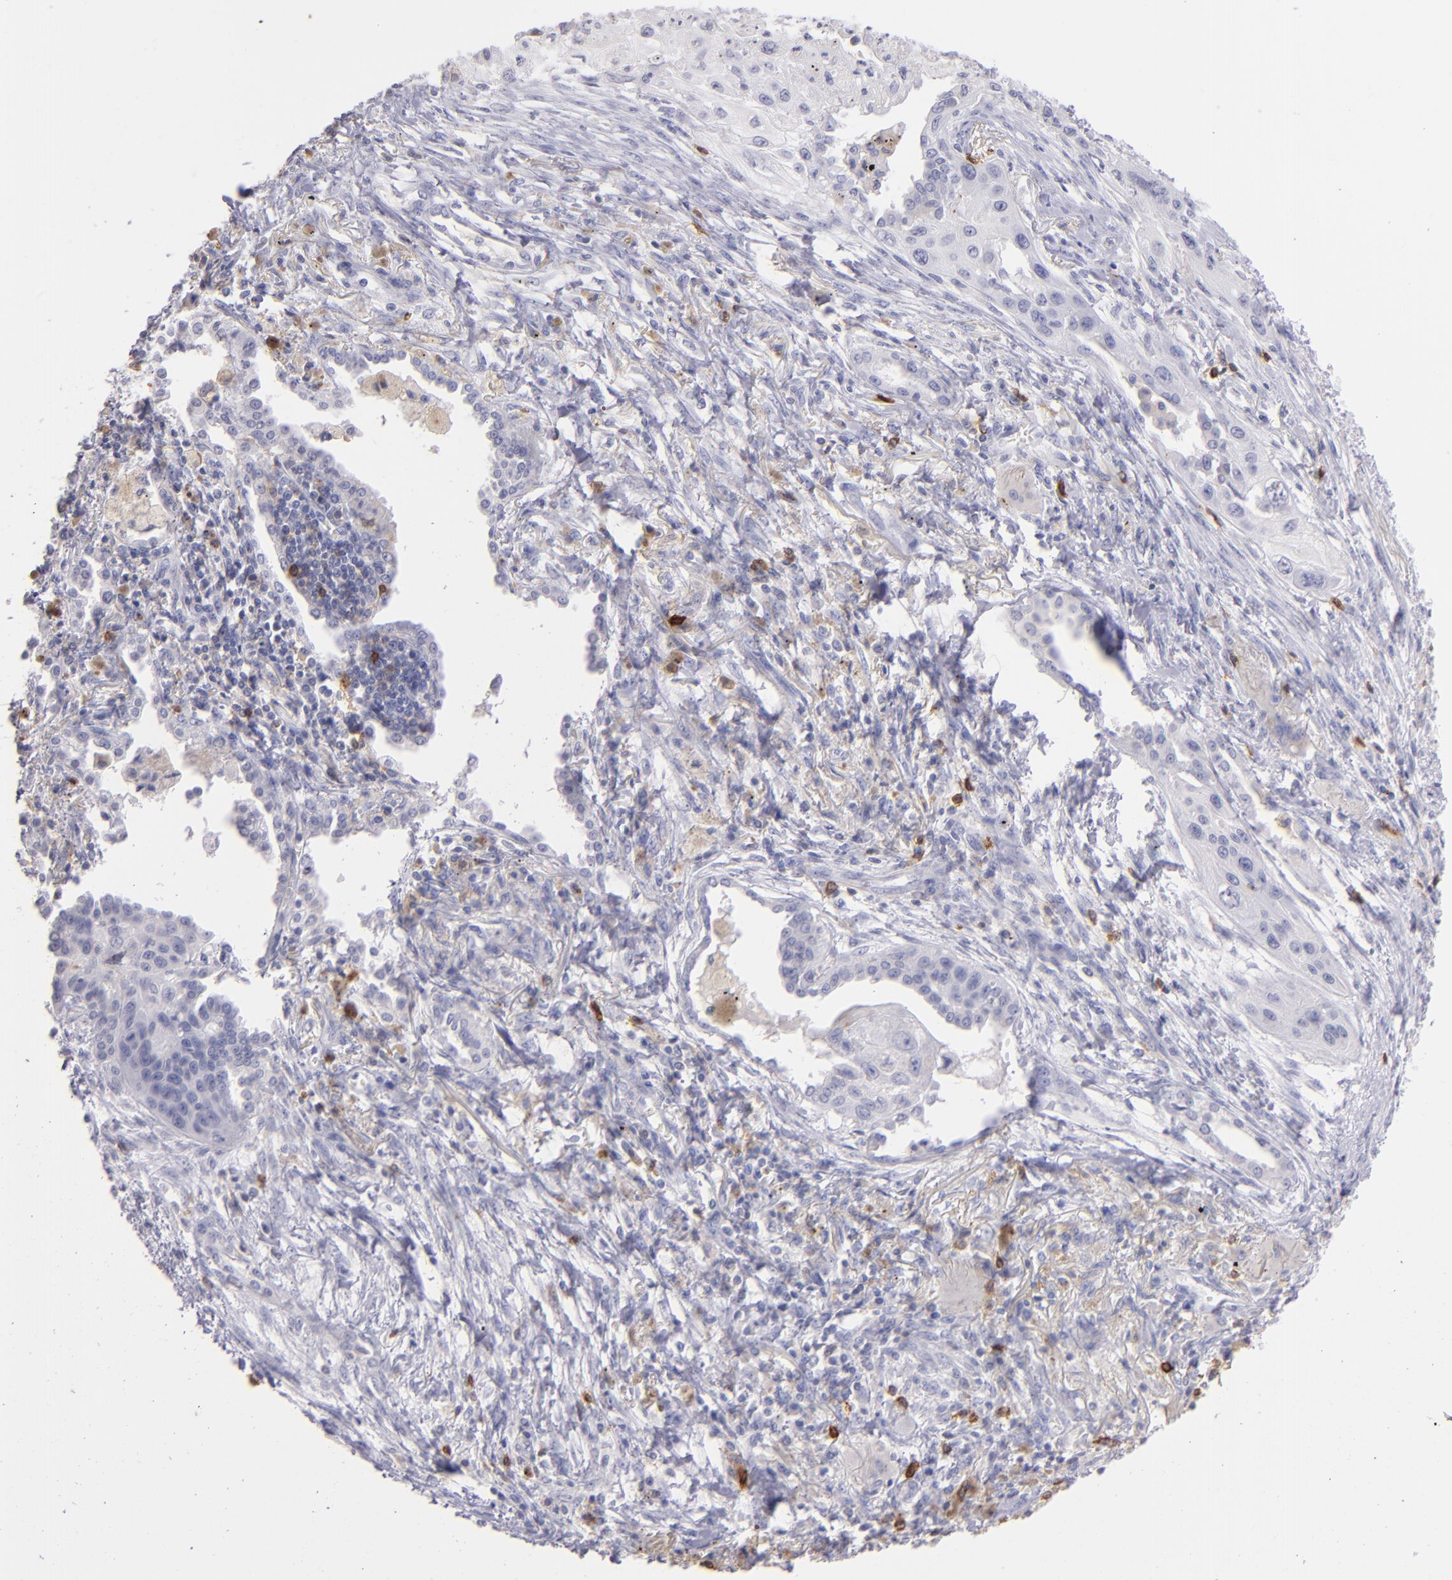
{"staining": {"intensity": "negative", "quantity": "none", "location": "none"}, "tissue": "lung cancer", "cell_type": "Tumor cells", "image_type": "cancer", "snomed": [{"axis": "morphology", "description": "Squamous cell carcinoma, NOS"}, {"axis": "topography", "description": "Lung"}], "caption": "Lung cancer was stained to show a protein in brown. There is no significant positivity in tumor cells.", "gene": "IL2RA", "patient": {"sex": "male", "age": 71}}